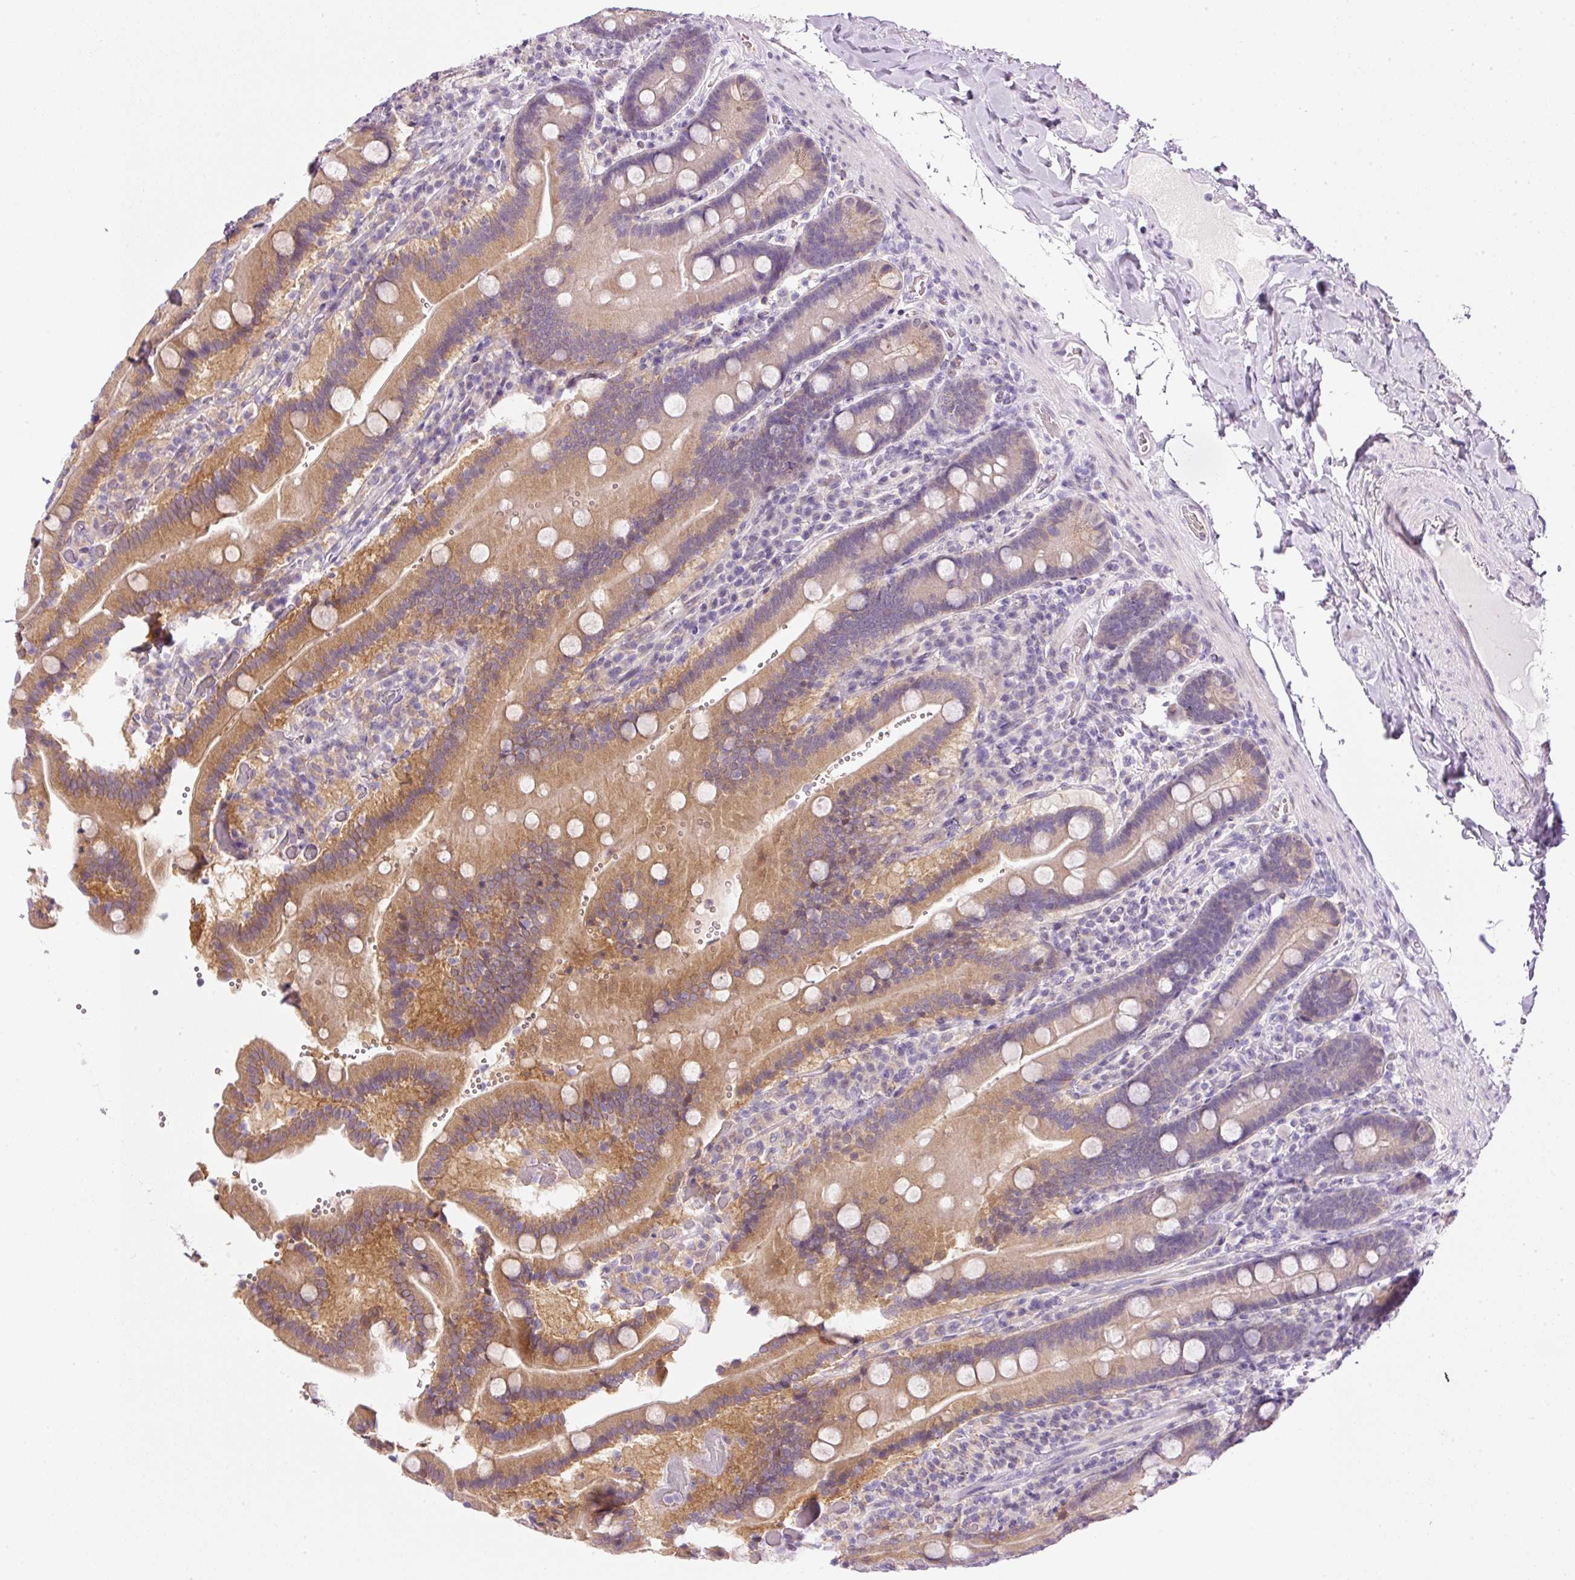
{"staining": {"intensity": "moderate", "quantity": ">75%", "location": "cytoplasmic/membranous"}, "tissue": "duodenum", "cell_type": "Glandular cells", "image_type": "normal", "snomed": [{"axis": "morphology", "description": "Normal tissue, NOS"}, {"axis": "topography", "description": "Duodenum"}], "caption": "The micrograph reveals staining of normal duodenum, revealing moderate cytoplasmic/membranous protein positivity (brown color) within glandular cells.", "gene": "SRC", "patient": {"sex": "female", "age": 62}}